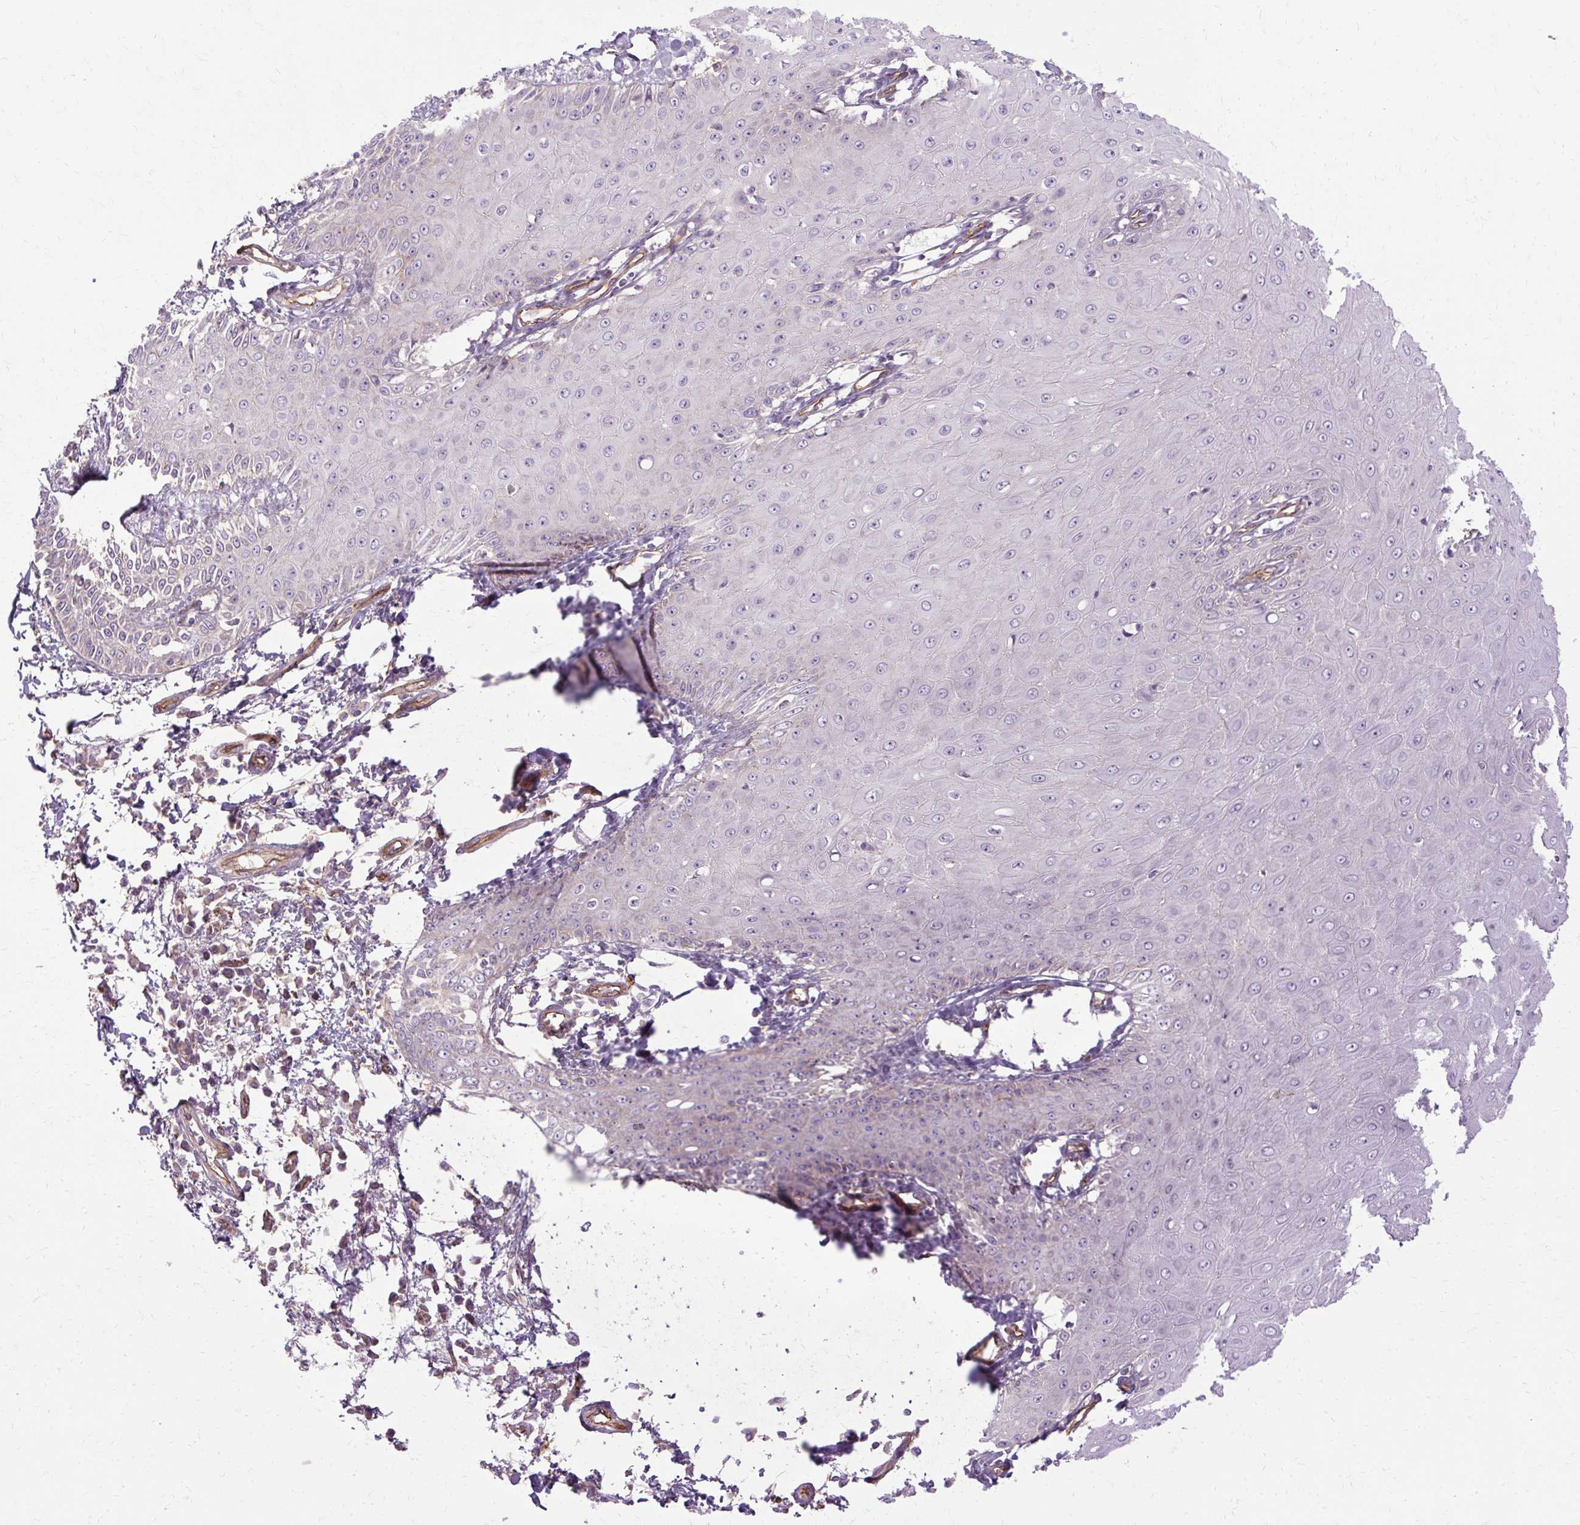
{"staining": {"intensity": "negative", "quantity": "none", "location": "none"}, "tissue": "skin cancer", "cell_type": "Tumor cells", "image_type": "cancer", "snomed": [{"axis": "morphology", "description": "Squamous cell carcinoma, NOS"}, {"axis": "topography", "description": "Skin"}], "caption": "IHC micrograph of neoplastic tissue: squamous cell carcinoma (skin) stained with DAB (3,3'-diaminobenzidine) shows no significant protein expression in tumor cells.", "gene": "CCDC93", "patient": {"sex": "male", "age": 70}}